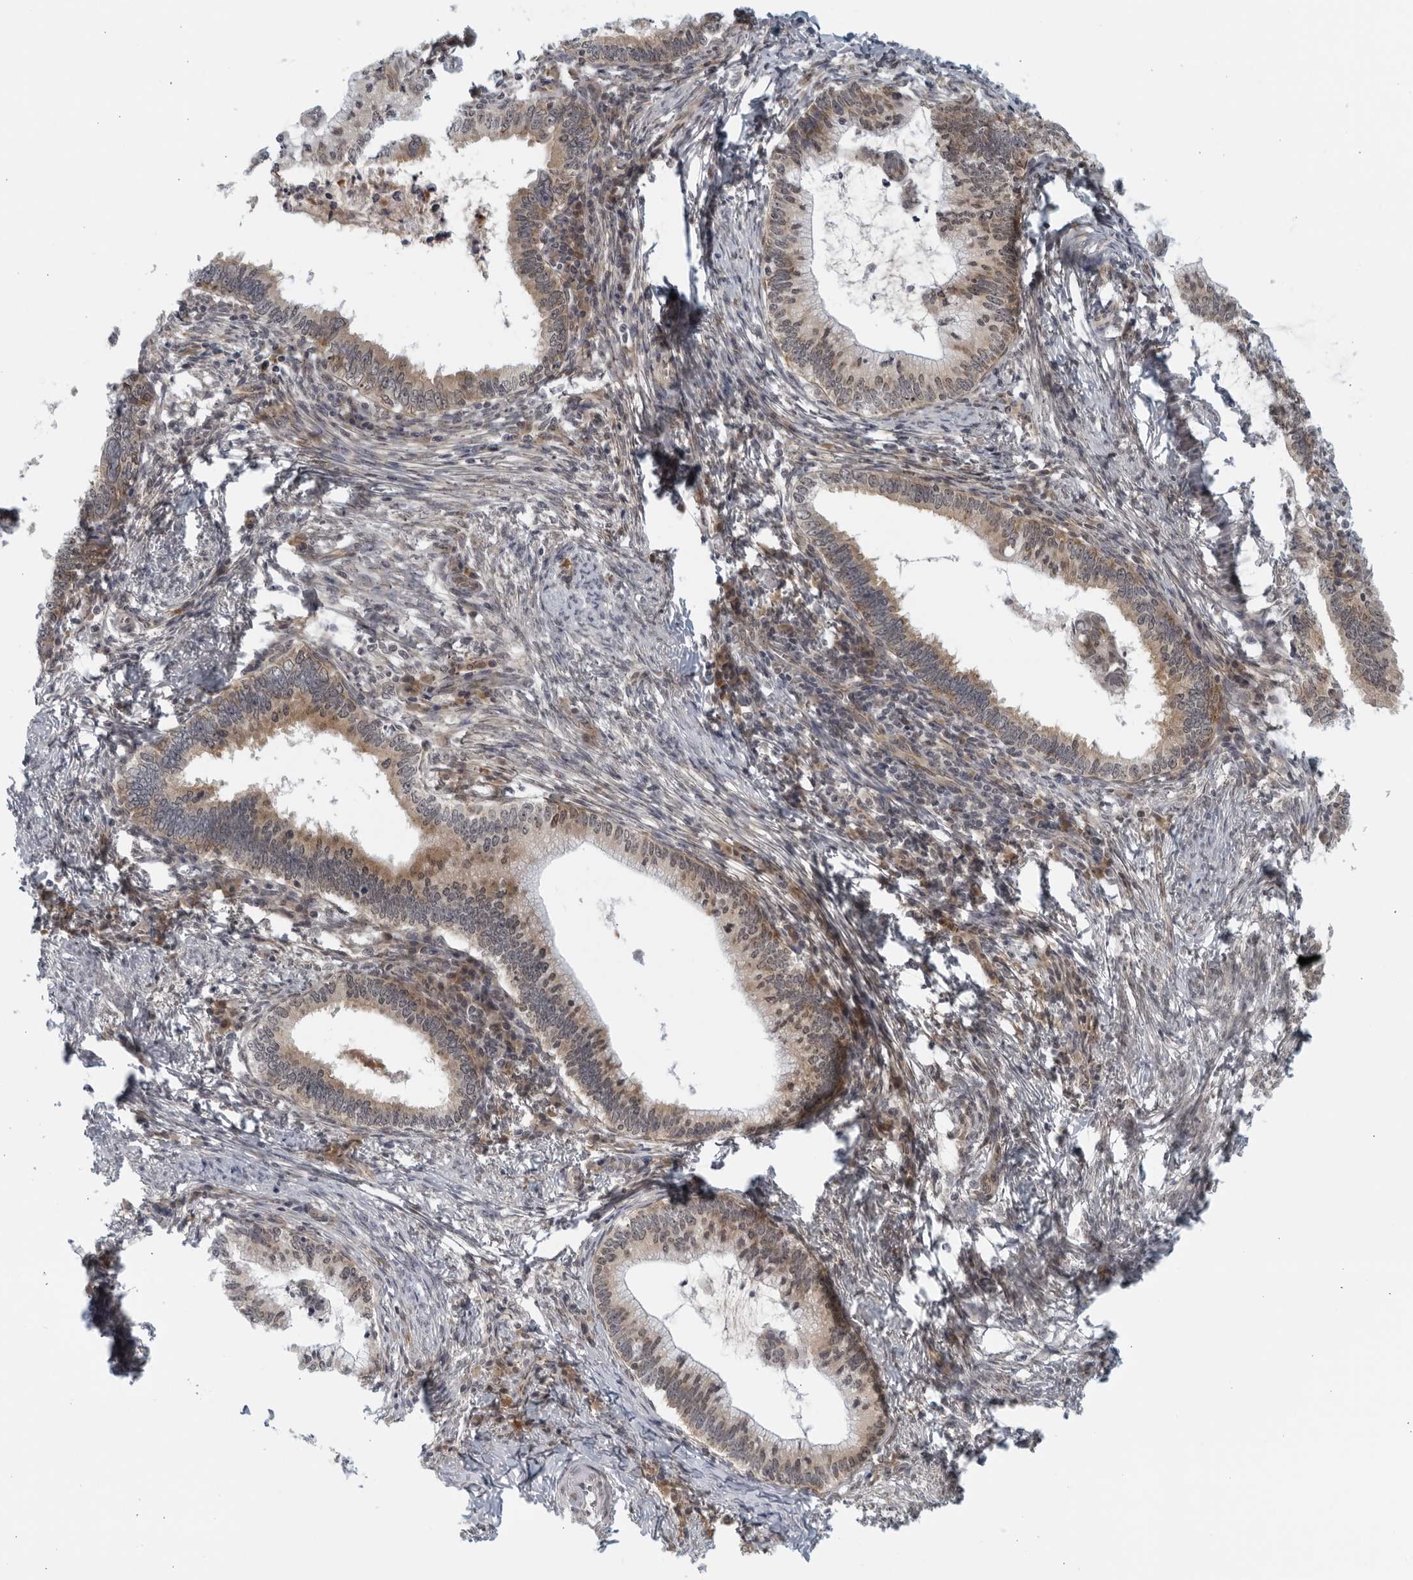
{"staining": {"intensity": "weak", "quantity": "25%-75%", "location": "cytoplasmic/membranous,nuclear"}, "tissue": "cervical cancer", "cell_type": "Tumor cells", "image_type": "cancer", "snomed": [{"axis": "morphology", "description": "Adenocarcinoma, NOS"}, {"axis": "topography", "description": "Cervix"}], "caption": "This micrograph reveals cervical cancer (adenocarcinoma) stained with IHC to label a protein in brown. The cytoplasmic/membranous and nuclear of tumor cells show weak positivity for the protein. Nuclei are counter-stained blue.", "gene": "RC3H1", "patient": {"sex": "female", "age": 36}}